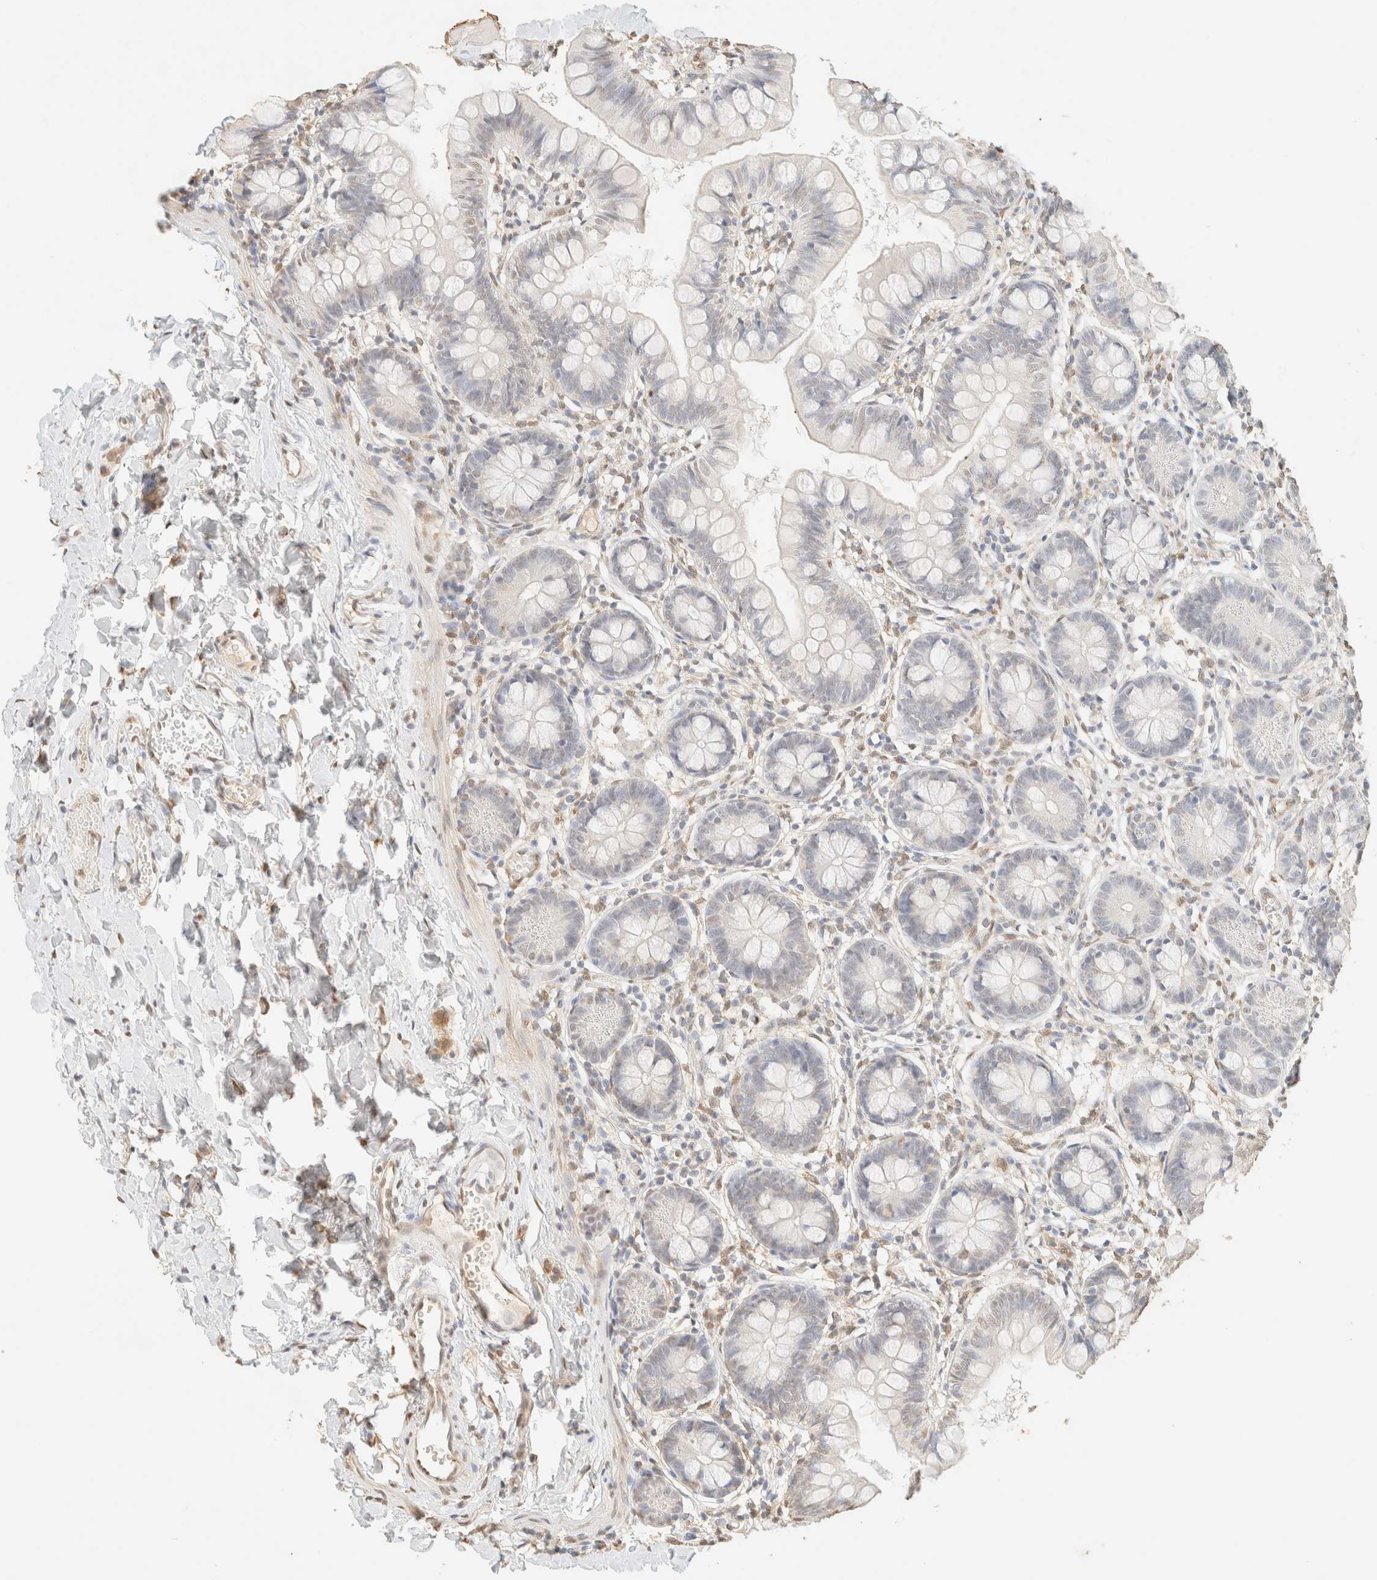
{"staining": {"intensity": "weak", "quantity": "<25%", "location": "nuclear"}, "tissue": "small intestine", "cell_type": "Glandular cells", "image_type": "normal", "snomed": [{"axis": "morphology", "description": "Normal tissue, NOS"}, {"axis": "topography", "description": "Small intestine"}], "caption": "The immunohistochemistry micrograph has no significant expression in glandular cells of small intestine. (Stains: DAB immunohistochemistry (IHC) with hematoxylin counter stain, Microscopy: brightfield microscopy at high magnification).", "gene": "S100A13", "patient": {"sex": "male", "age": 7}}